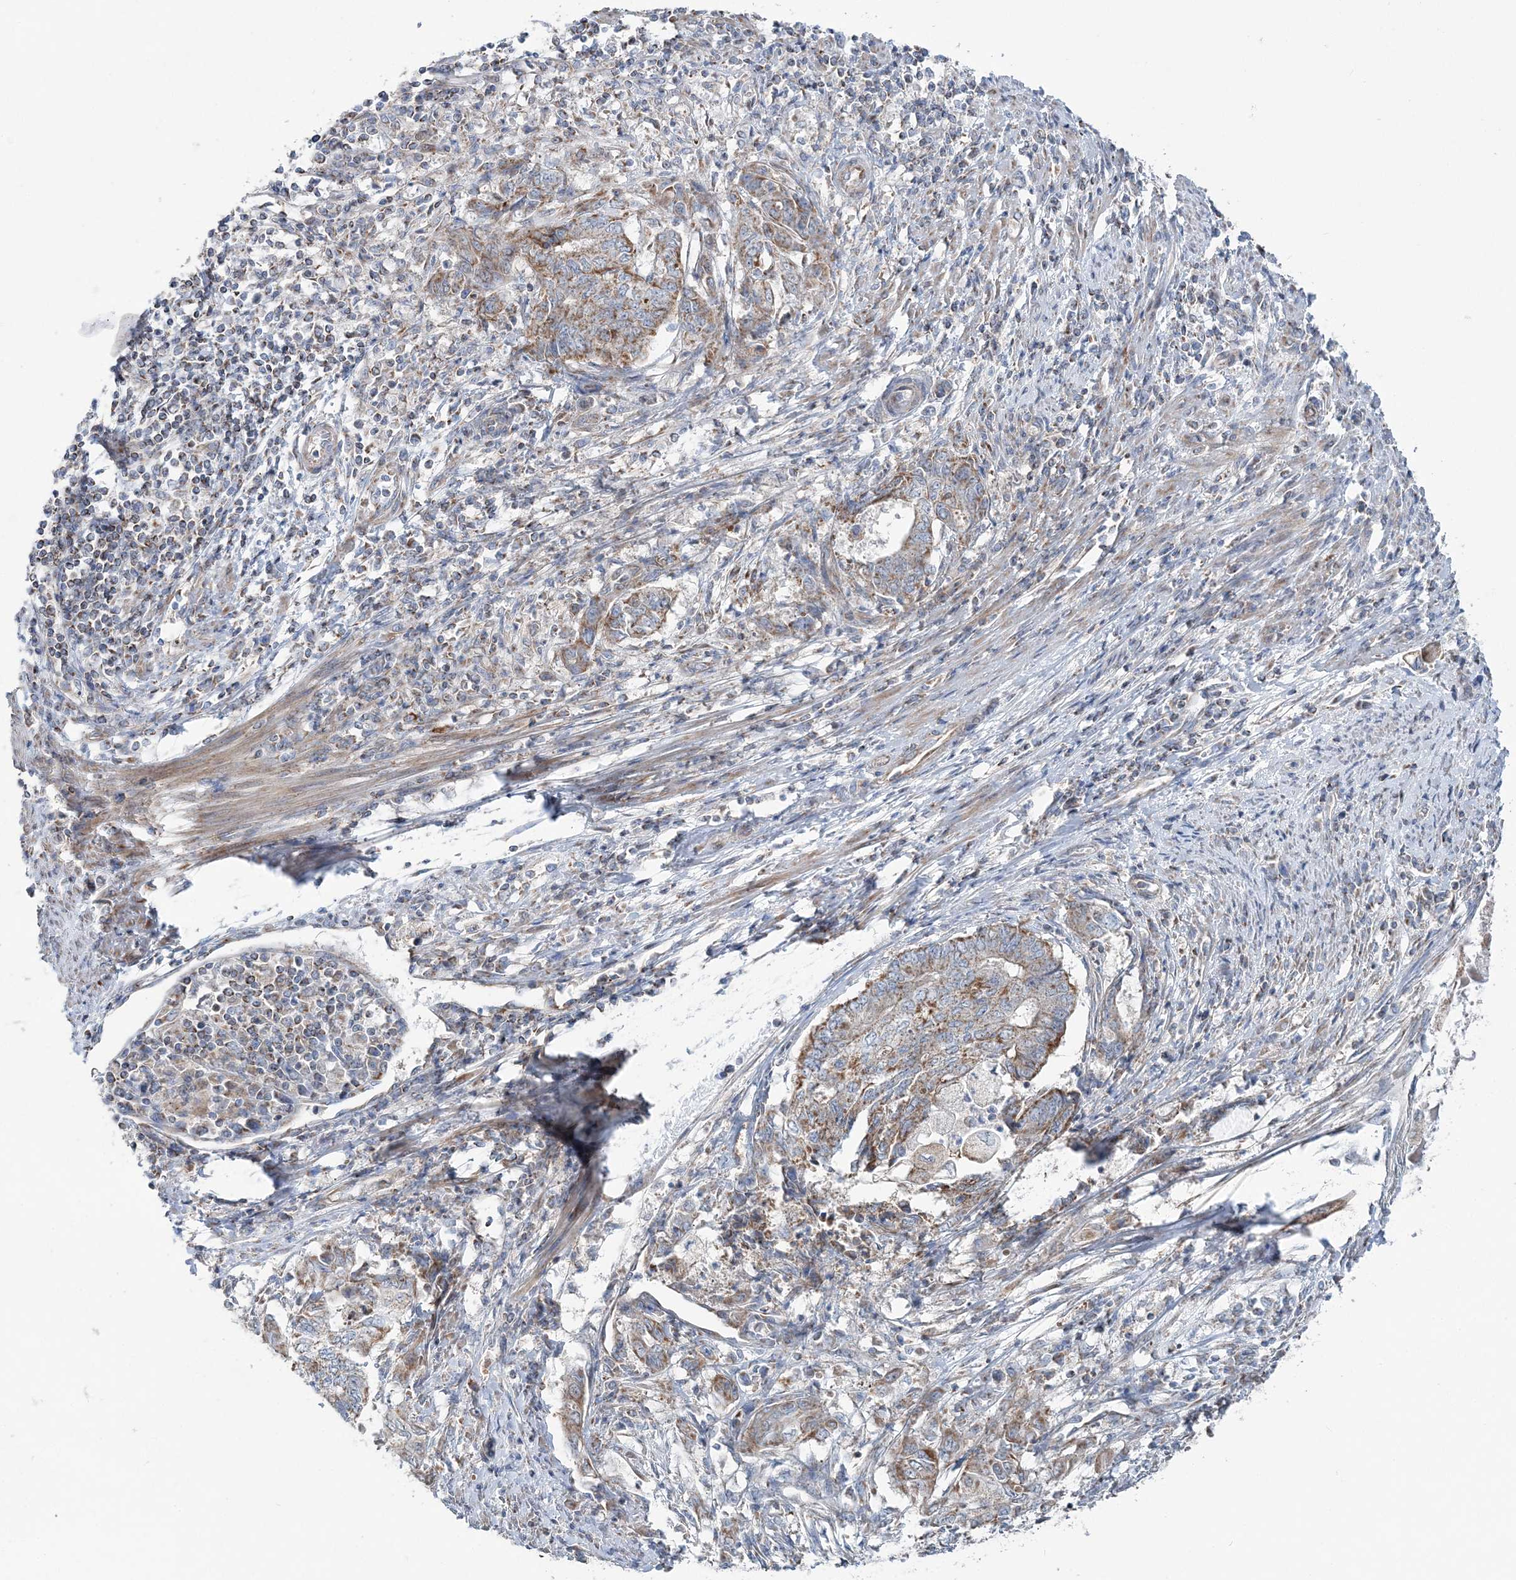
{"staining": {"intensity": "moderate", "quantity": ">75%", "location": "cytoplasmic/membranous"}, "tissue": "endometrial cancer", "cell_type": "Tumor cells", "image_type": "cancer", "snomed": [{"axis": "morphology", "description": "Adenocarcinoma, NOS"}, {"axis": "topography", "description": "Uterus"}, {"axis": "topography", "description": "Endometrium"}], "caption": "This photomicrograph displays immunohistochemistry staining of endometrial cancer, with medium moderate cytoplasmic/membranous staining in about >75% of tumor cells.", "gene": "OPA1", "patient": {"sex": "female", "age": 70}}